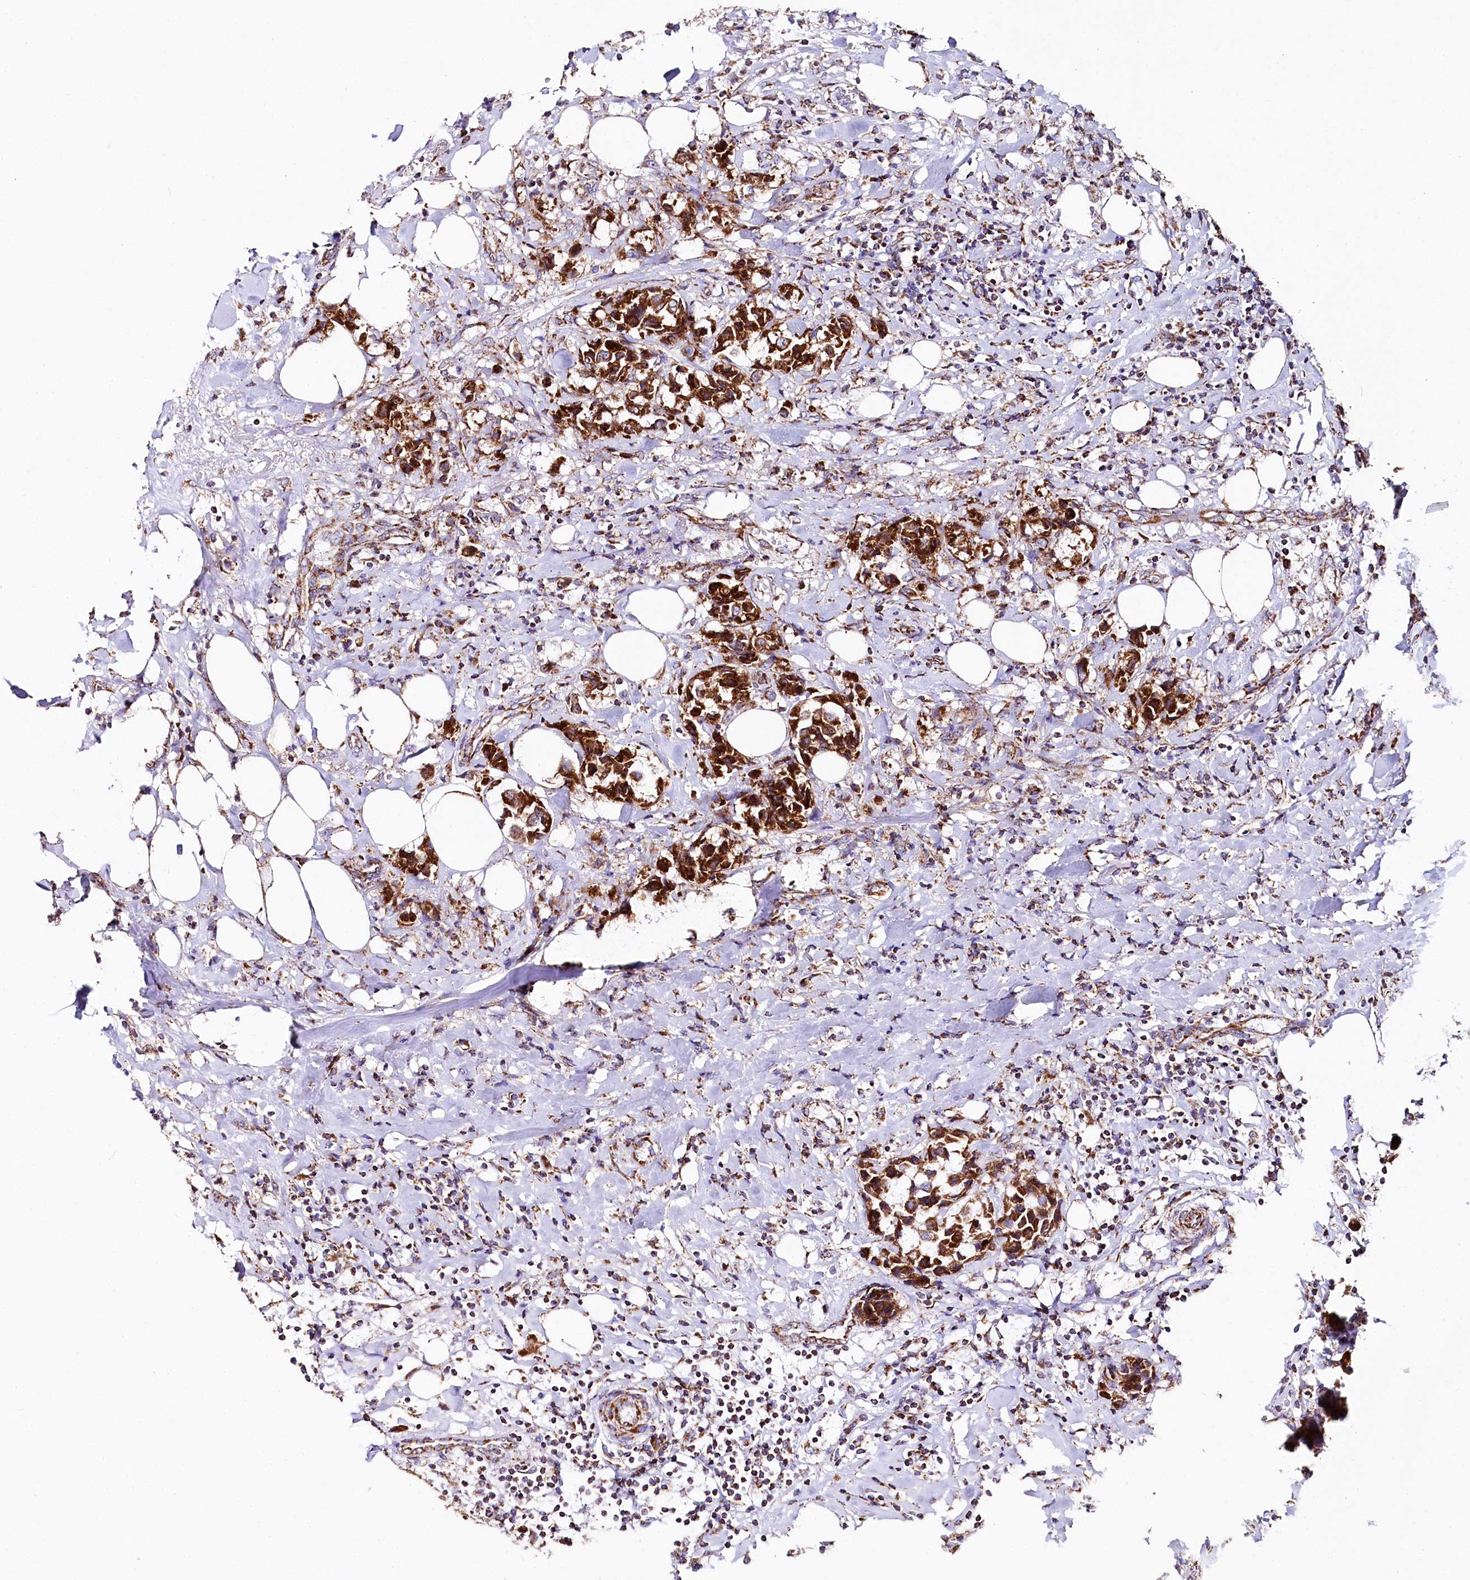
{"staining": {"intensity": "strong", "quantity": ">75%", "location": "cytoplasmic/membranous"}, "tissue": "breast cancer", "cell_type": "Tumor cells", "image_type": "cancer", "snomed": [{"axis": "morphology", "description": "Duct carcinoma"}, {"axis": "topography", "description": "Breast"}], "caption": "A brown stain labels strong cytoplasmic/membranous staining of a protein in human breast intraductal carcinoma tumor cells. (DAB IHC with brightfield microscopy, high magnification).", "gene": "APLP2", "patient": {"sex": "female", "age": 80}}